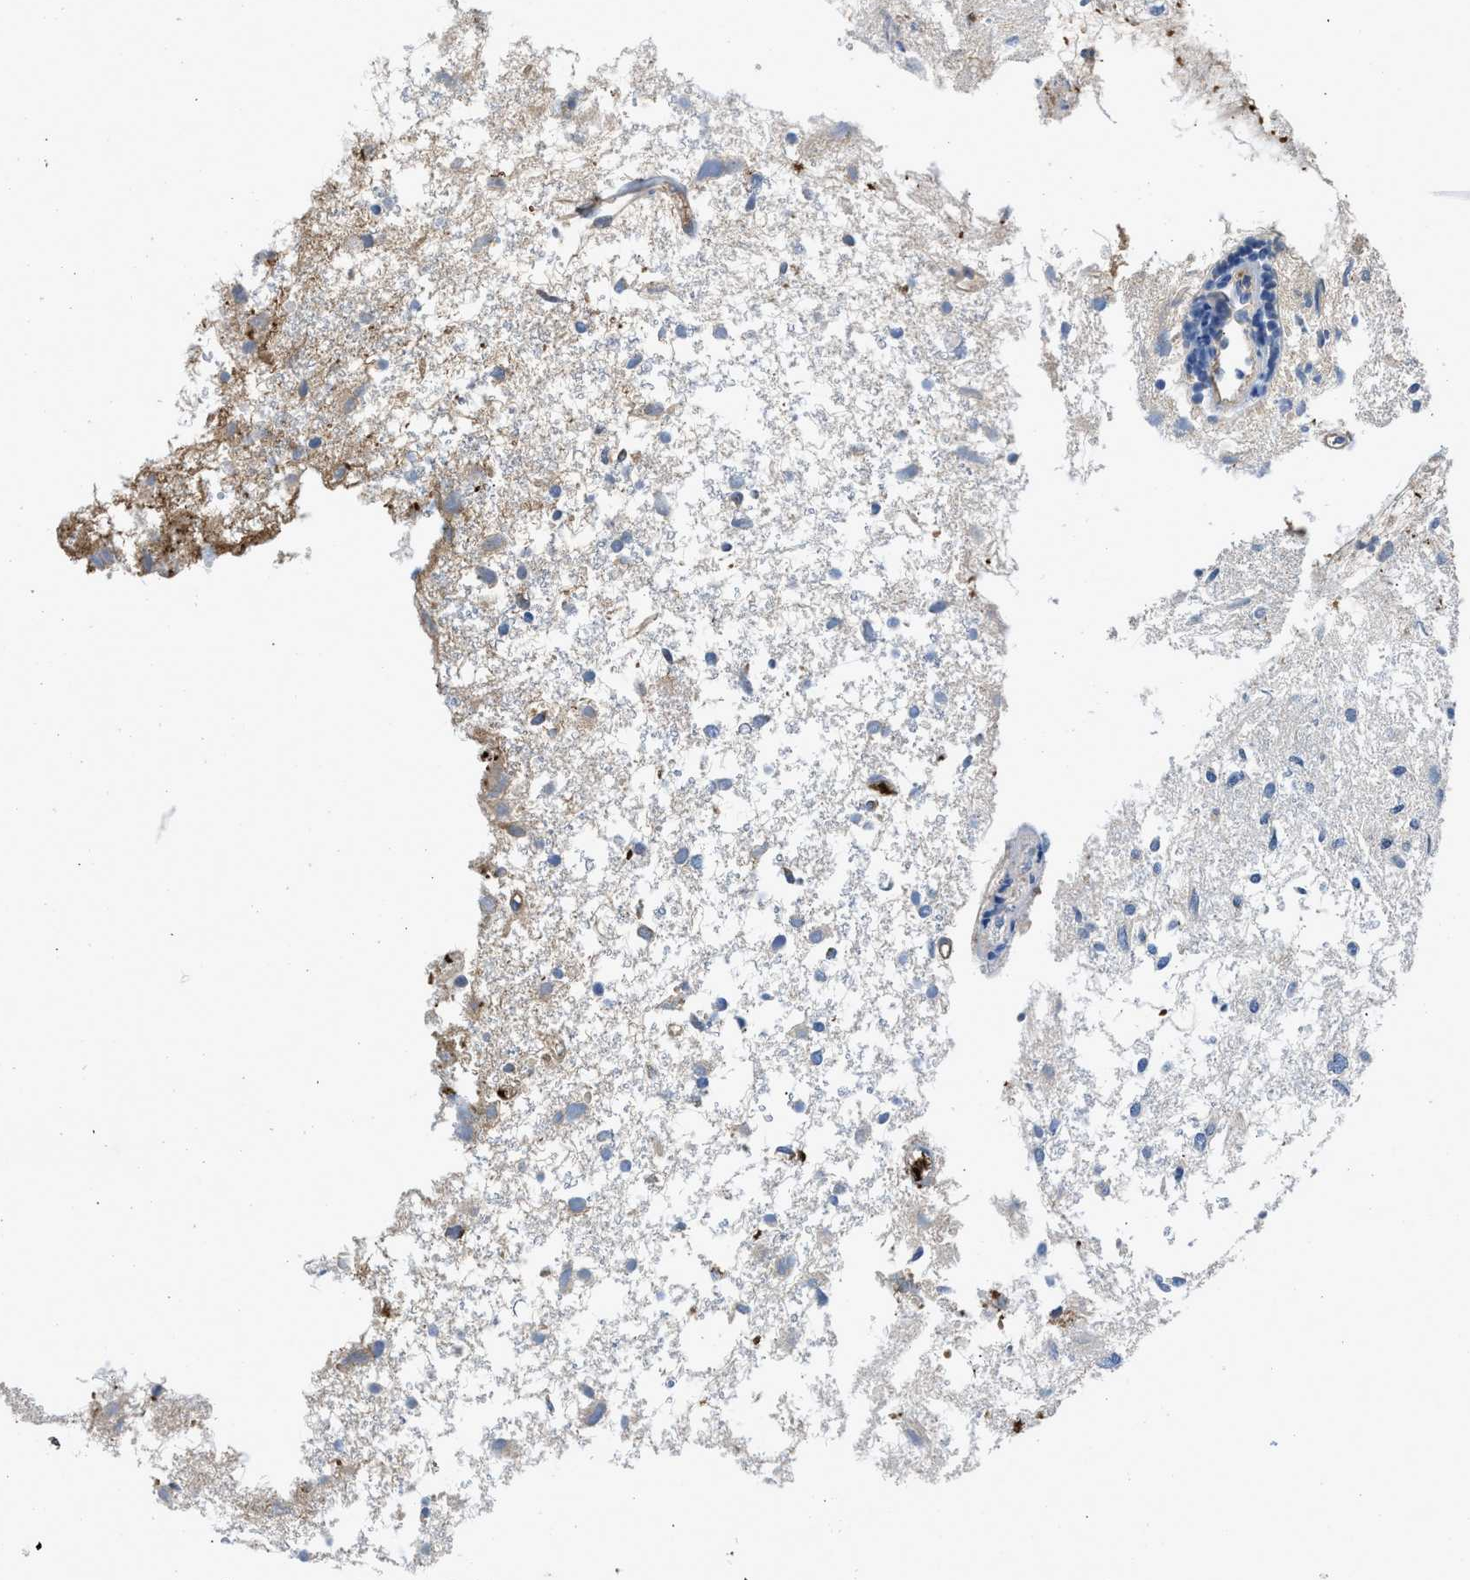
{"staining": {"intensity": "negative", "quantity": "none", "location": "none"}, "tissue": "glioma", "cell_type": "Tumor cells", "image_type": "cancer", "snomed": [{"axis": "morphology", "description": "Glioma, malignant, High grade"}, {"axis": "topography", "description": "Brain"}], "caption": "High-grade glioma (malignant) stained for a protein using IHC shows no positivity tumor cells.", "gene": "GPATCH2L", "patient": {"sex": "female", "age": 59}}